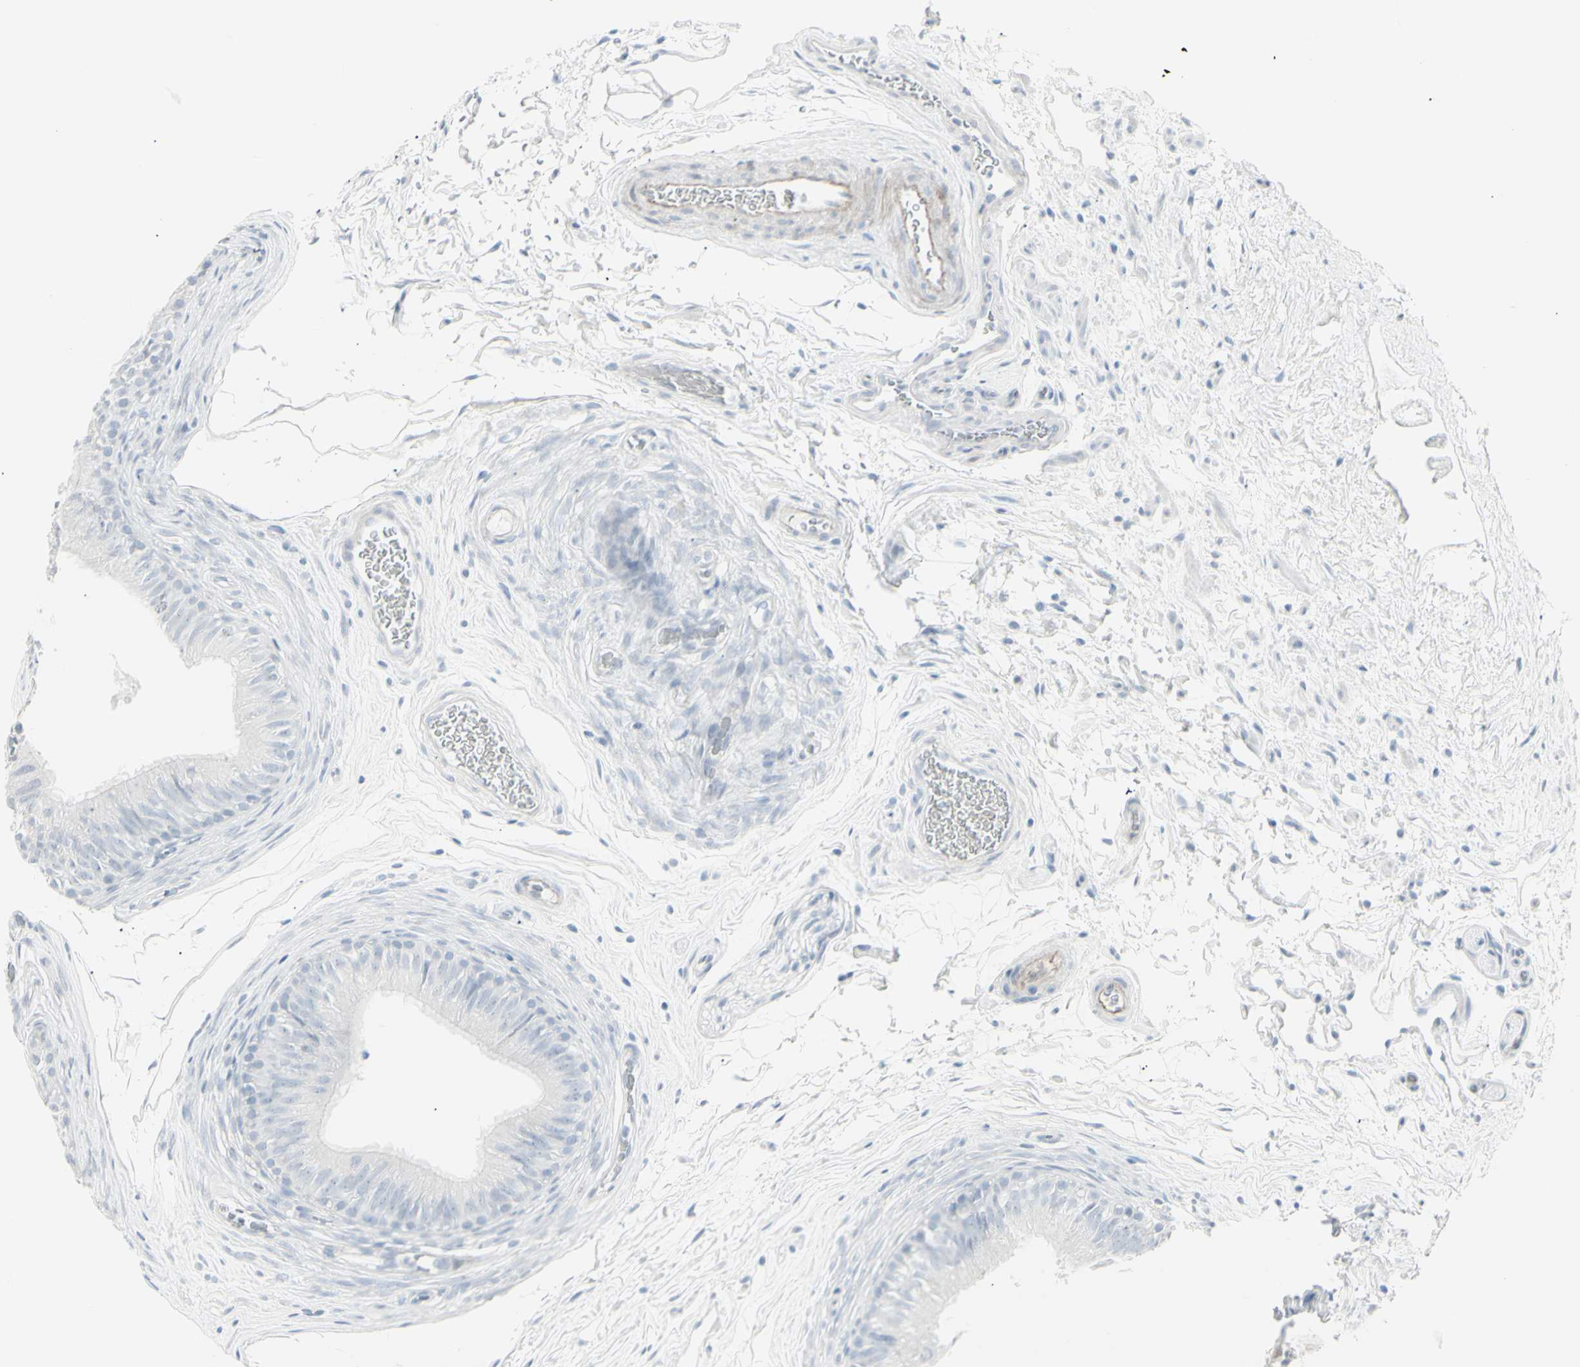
{"staining": {"intensity": "negative", "quantity": "none", "location": "none"}, "tissue": "epididymis", "cell_type": "Glandular cells", "image_type": "normal", "snomed": [{"axis": "morphology", "description": "Normal tissue, NOS"}, {"axis": "topography", "description": "Epididymis"}], "caption": "High power microscopy histopathology image of an immunohistochemistry (IHC) photomicrograph of benign epididymis, revealing no significant staining in glandular cells. The staining is performed using DAB brown chromogen with nuclei counter-stained in using hematoxylin.", "gene": "YBX2", "patient": {"sex": "male", "age": 36}}